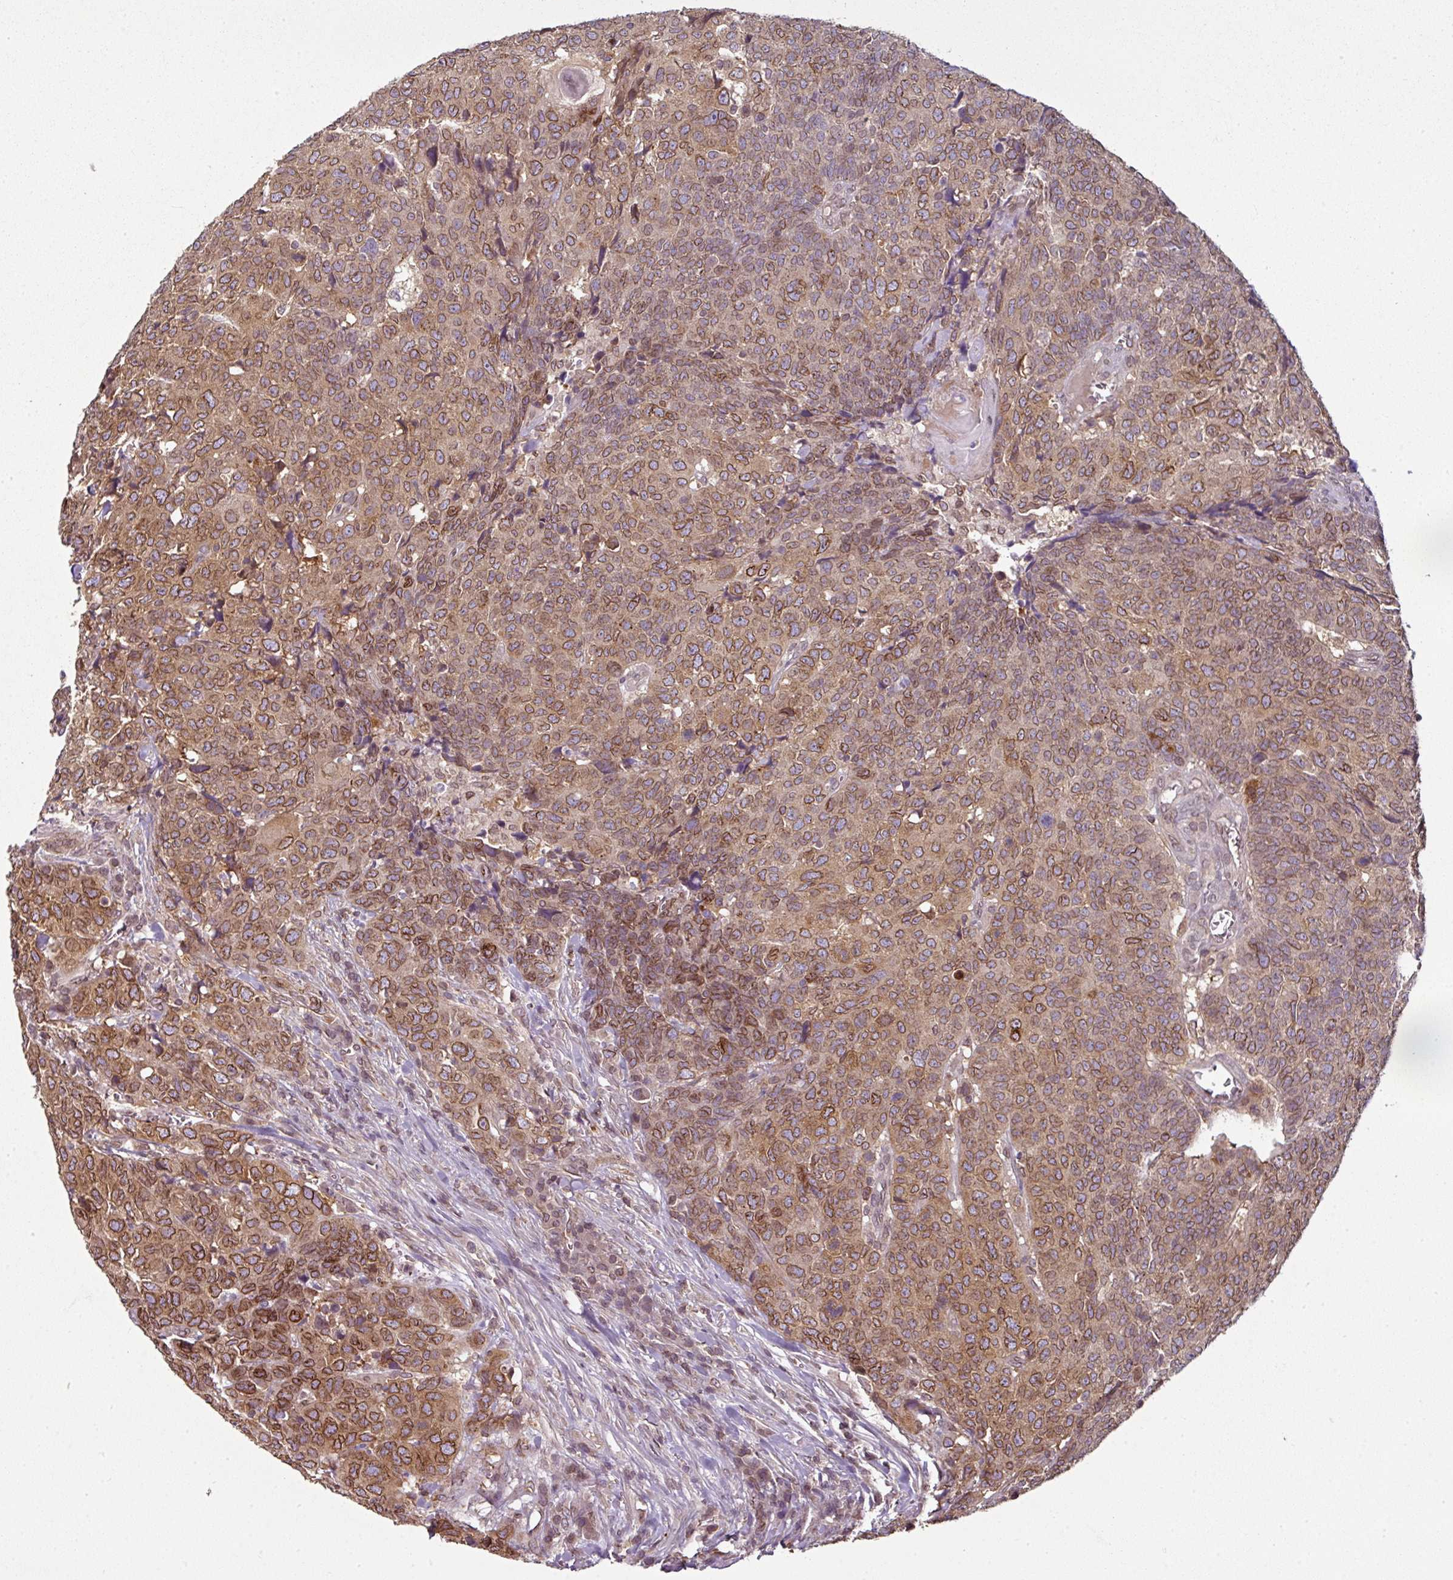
{"staining": {"intensity": "moderate", "quantity": ">75%", "location": "cytoplasmic/membranous,nuclear"}, "tissue": "head and neck cancer", "cell_type": "Tumor cells", "image_type": "cancer", "snomed": [{"axis": "morphology", "description": "Squamous cell carcinoma, NOS"}, {"axis": "topography", "description": "Head-Neck"}], "caption": "IHC image of human squamous cell carcinoma (head and neck) stained for a protein (brown), which displays medium levels of moderate cytoplasmic/membranous and nuclear staining in approximately >75% of tumor cells.", "gene": "RANGAP1", "patient": {"sex": "male", "age": 66}}